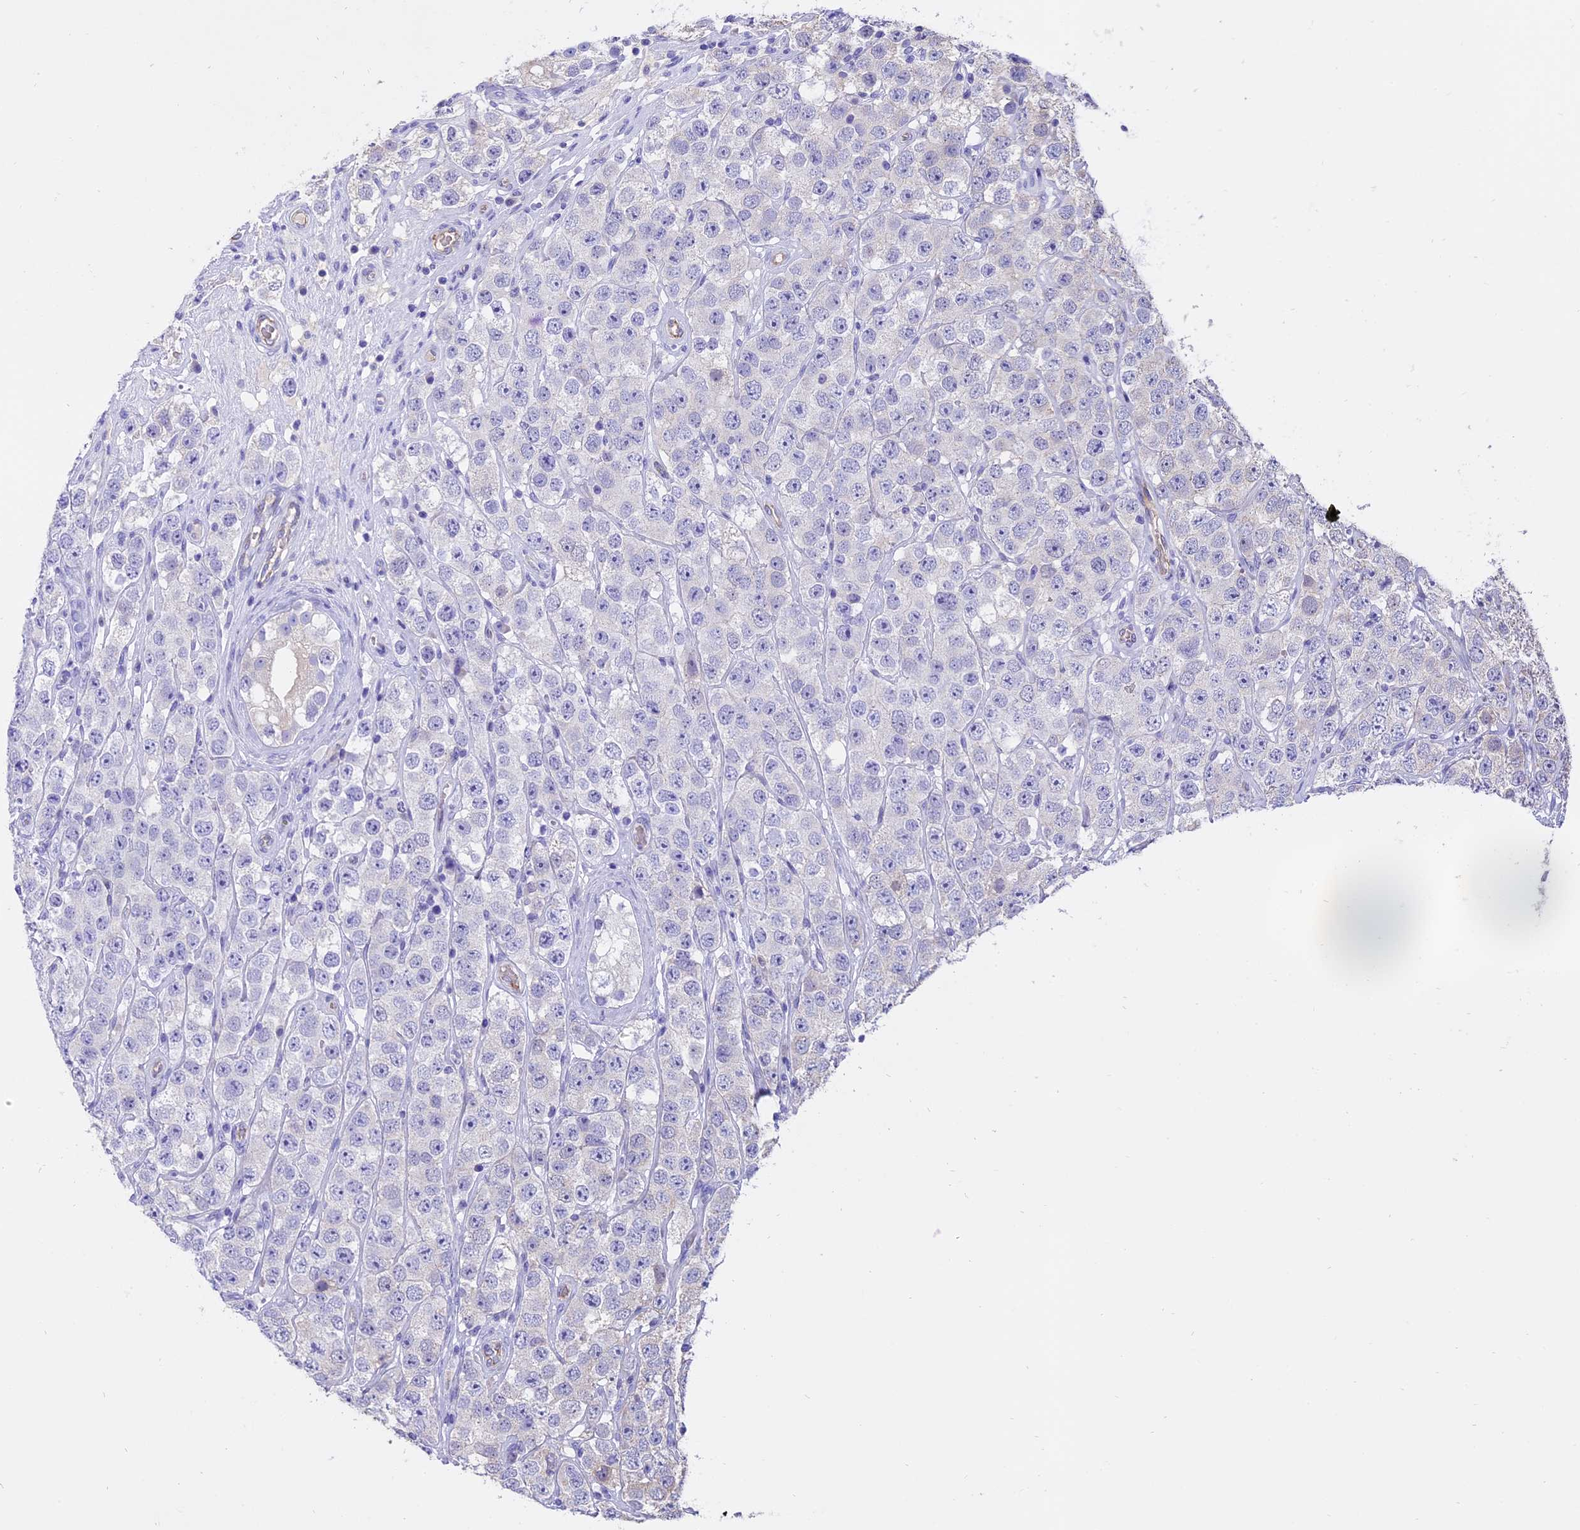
{"staining": {"intensity": "negative", "quantity": "none", "location": "none"}, "tissue": "testis cancer", "cell_type": "Tumor cells", "image_type": "cancer", "snomed": [{"axis": "morphology", "description": "Seminoma, NOS"}, {"axis": "topography", "description": "Testis"}], "caption": "Immunohistochemical staining of human testis cancer displays no significant staining in tumor cells.", "gene": "WFDC2", "patient": {"sex": "male", "age": 28}}